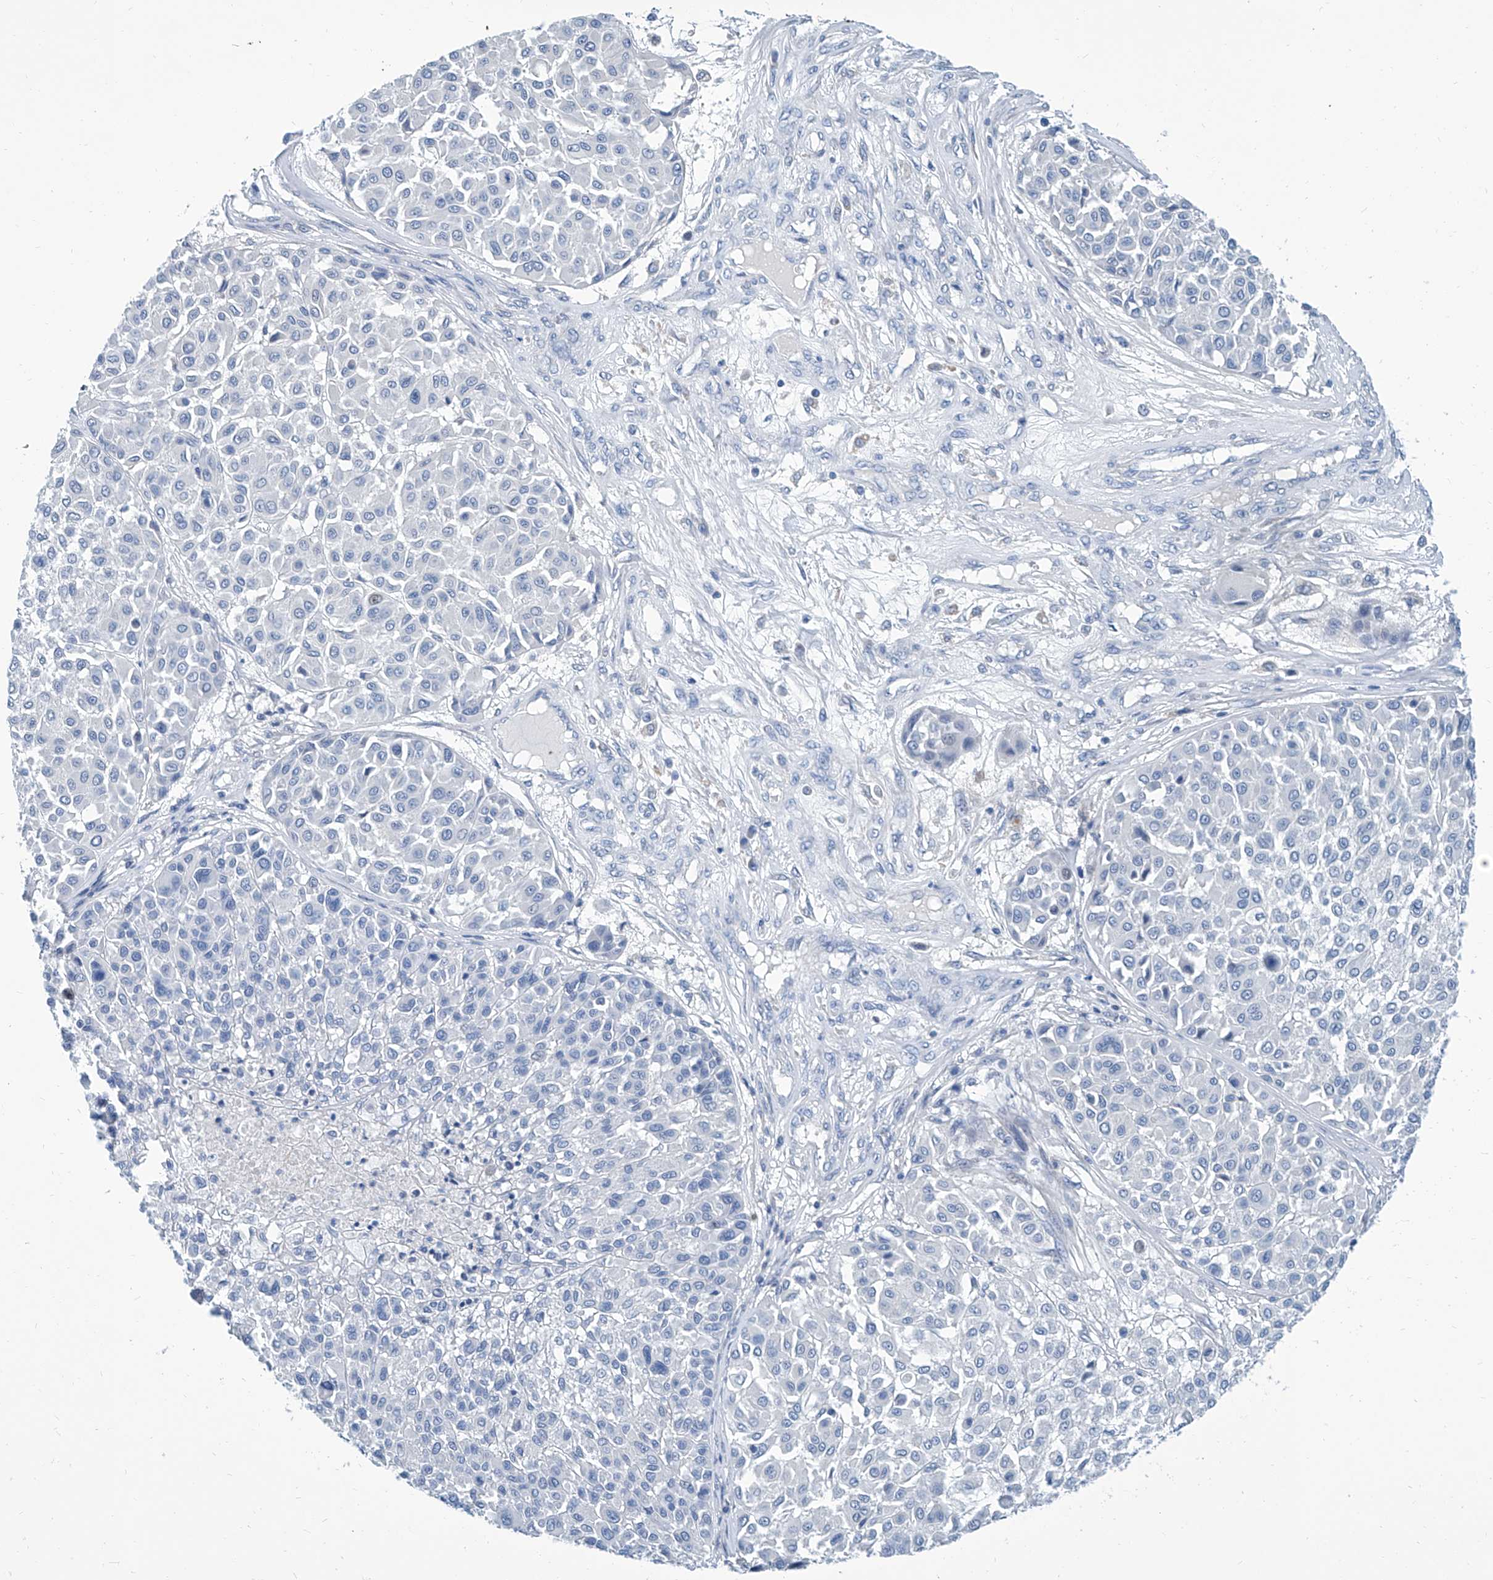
{"staining": {"intensity": "negative", "quantity": "none", "location": "none"}, "tissue": "melanoma", "cell_type": "Tumor cells", "image_type": "cancer", "snomed": [{"axis": "morphology", "description": "Malignant melanoma, Metastatic site"}, {"axis": "topography", "description": "Soft tissue"}], "caption": "Immunohistochemistry (IHC) histopathology image of malignant melanoma (metastatic site) stained for a protein (brown), which shows no positivity in tumor cells.", "gene": "ZNF519", "patient": {"sex": "male", "age": 41}}